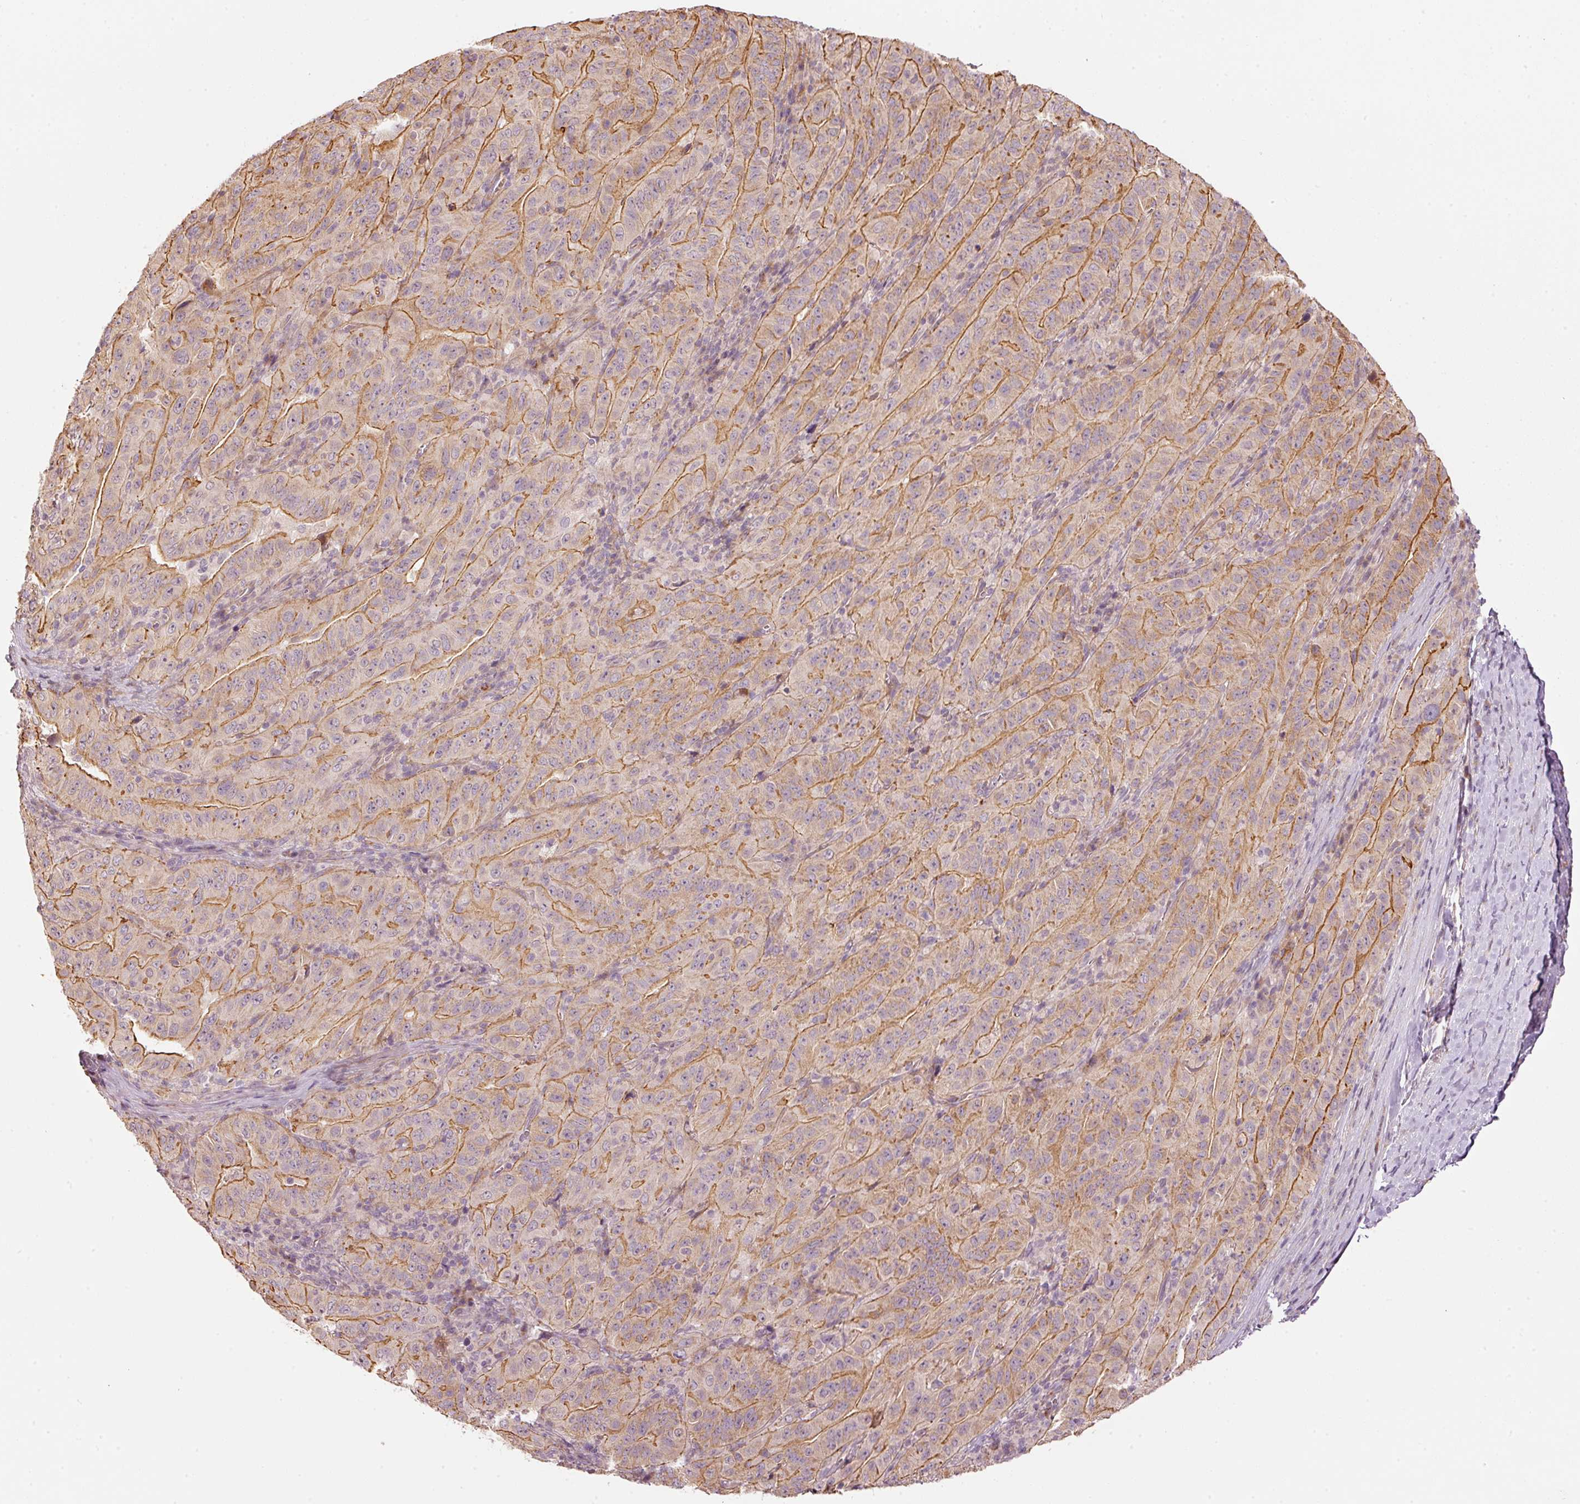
{"staining": {"intensity": "moderate", "quantity": "25%-75%", "location": "cytoplasmic/membranous"}, "tissue": "pancreatic cancer", "cell_type": "Tumor cells", "image_type": "cancer", "snomed": [{"axis": "morphology", "description": "Adenocarcinoma, NOS"}, {"axis": "topography", "description": "Pancreas"}], "caption": "There is medium levels of moderate cytoplasmic/membranous expression in tumor cells of pancreatic adenocarcinoma, as demonstrated by immunohistochemical staining (brown color).", "gene": "ARHGAP22", "patient": {"sex": "male", "age": 63}}